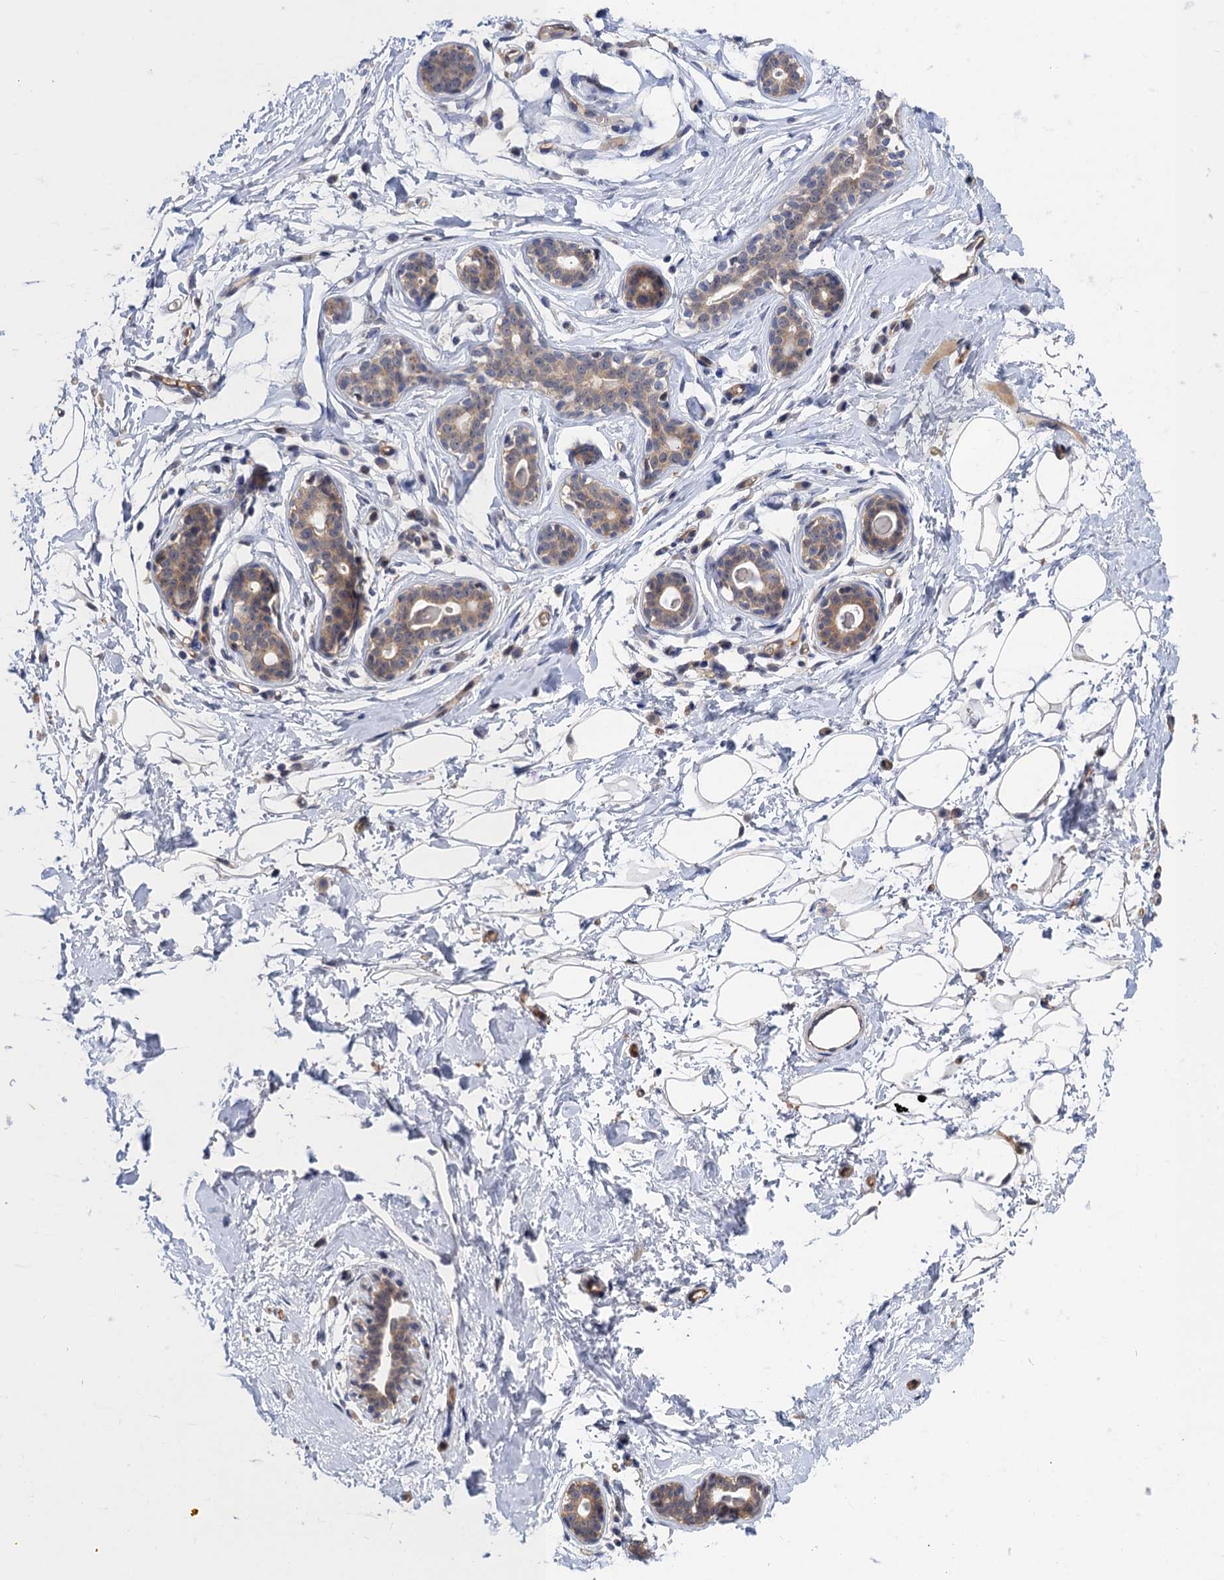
{"staining": {"intensity": "negative", "quantity": "none", "location": "none"}, "tissue": "breast", "cell_type": "Adipocytes", "image_type": "normal", "snomed": [{"axis": "morphology", "description": "Normal tissue, NOS"}, {"axis": "morphology", "description": "Adenoma, NOS"}, {"axis": "topography", "description": "Breast"}], "caption": "The IHC image has no significant positivity in adipocytes of breast.", "gene": "NEK8", "patient": {"sex": "female", "age": 23}}